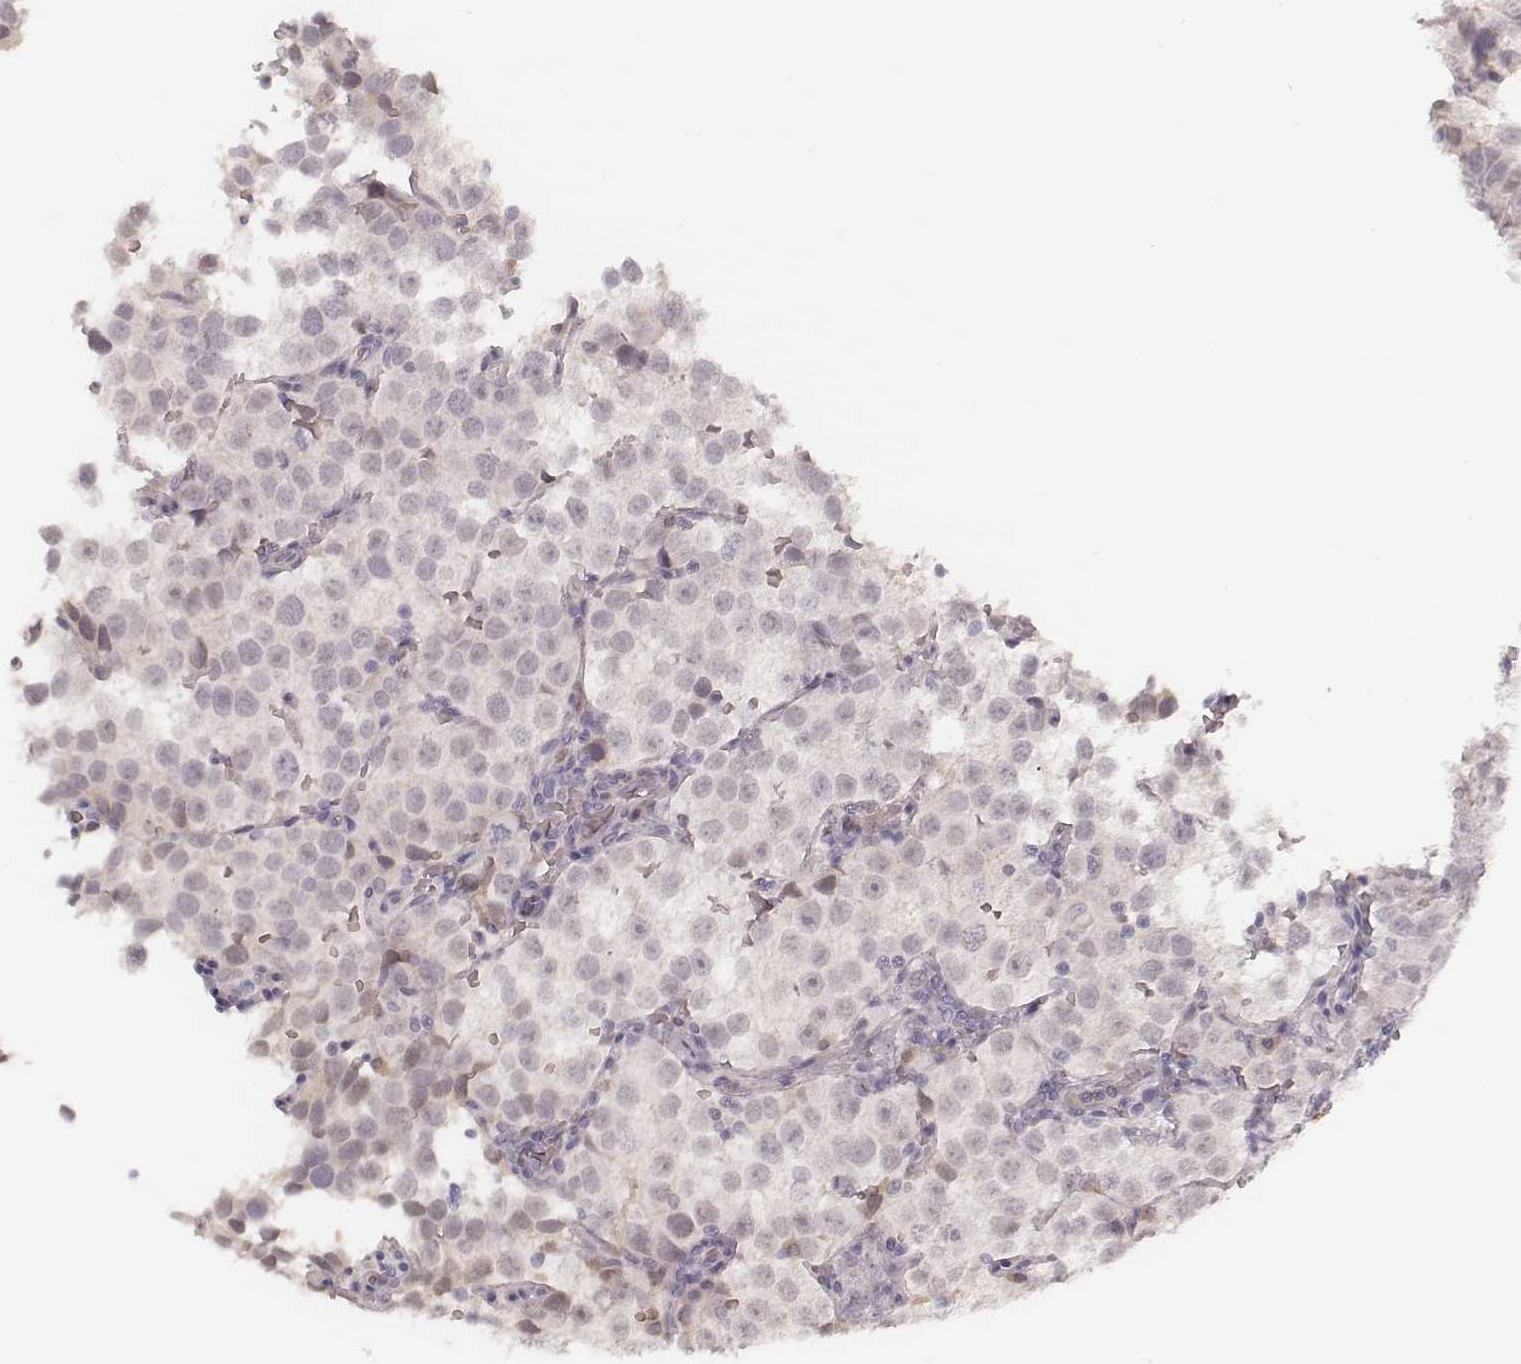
{"staining": {"intensity": "negative", "quantity": "none", "location": "none"}, "tissue": "testis cancer", "cell_type": "Tumor cells", "image_type": "cancer", "snomed": [{"axis": "morphology", "description": "Seminoma, NOS"}, {"axis": "topography", "description": "Testis"}], "caption": "There is no significant expression in tumor cells of seminoma (testis).", "gene": "MSX1", "patient": {"sex": "male", "age": 37}}